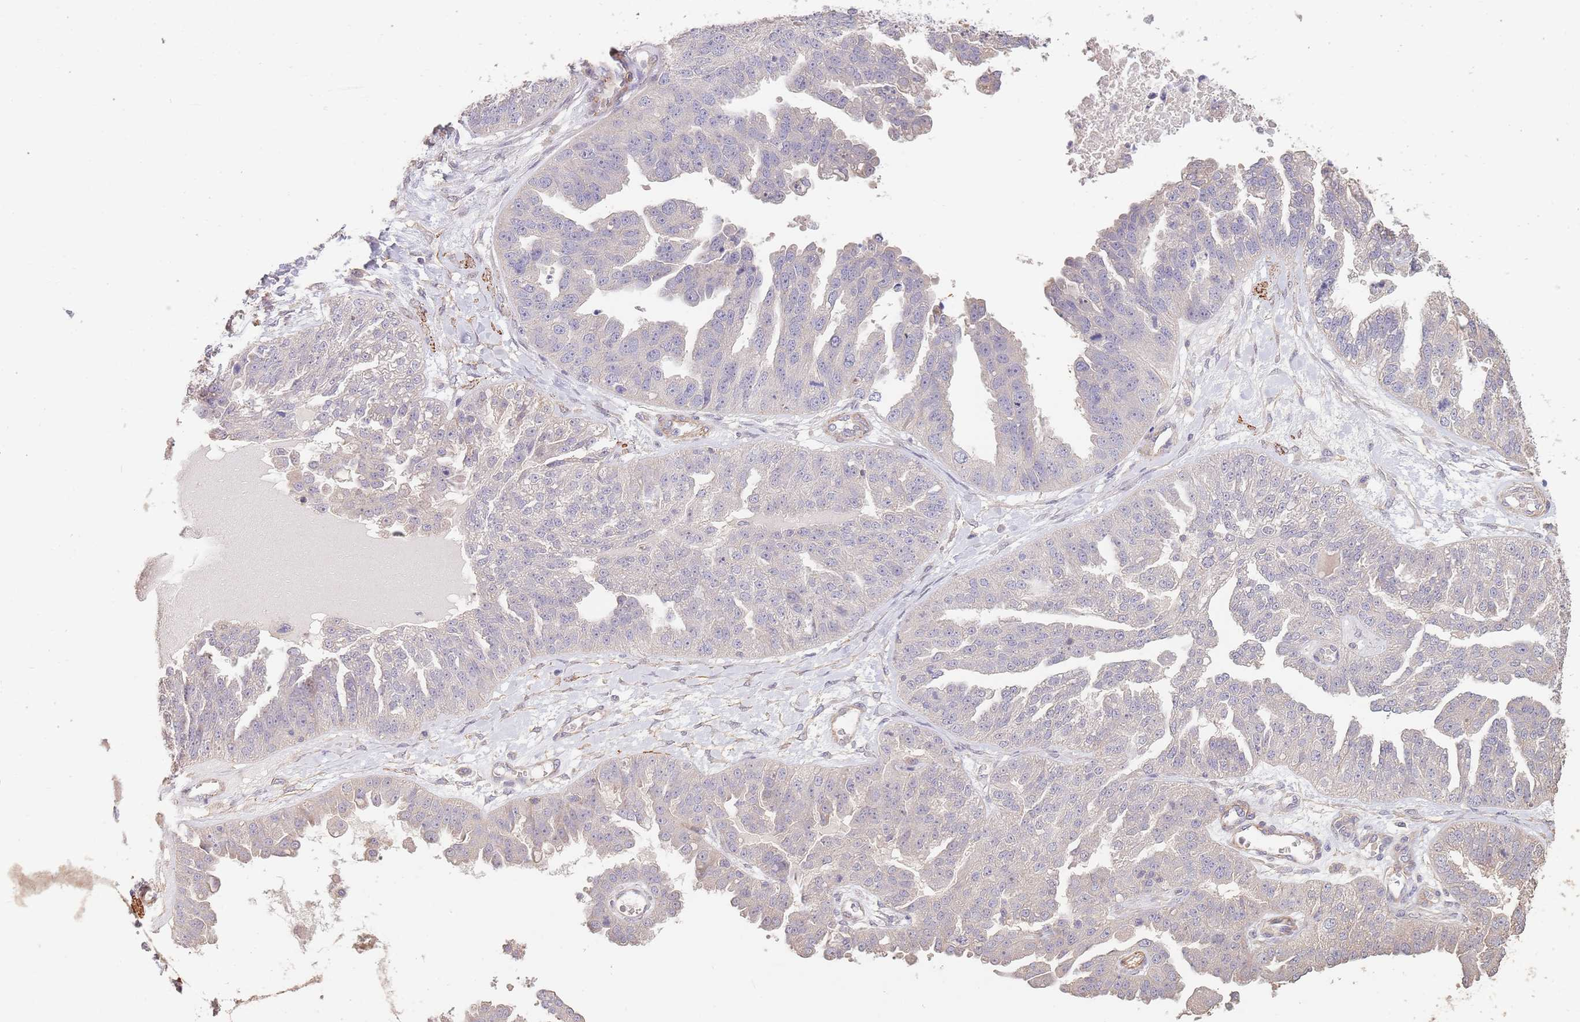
{"staining": {"intensity": "negative", "quantity": "none", "location": "none"}, "tissue": "ovarian cancer", "cell_type": "Tumor cells", "image_type": "cancer", "snomed": [{"axis": "morphology", "description": "Cystadenocarcinoma, serous, NOS"}, {"axis": "topography", "description": "Ovary"}], "caption": "High magnification brightfield microscopy of ovarian serous cystadenocarcinoma stained with DAB (brown) and counterstained with hematoxylin (blue): tumor cells show no significant expression.", "gene": "NLRC4", "patient": {"sex": "female", "age": 58}}